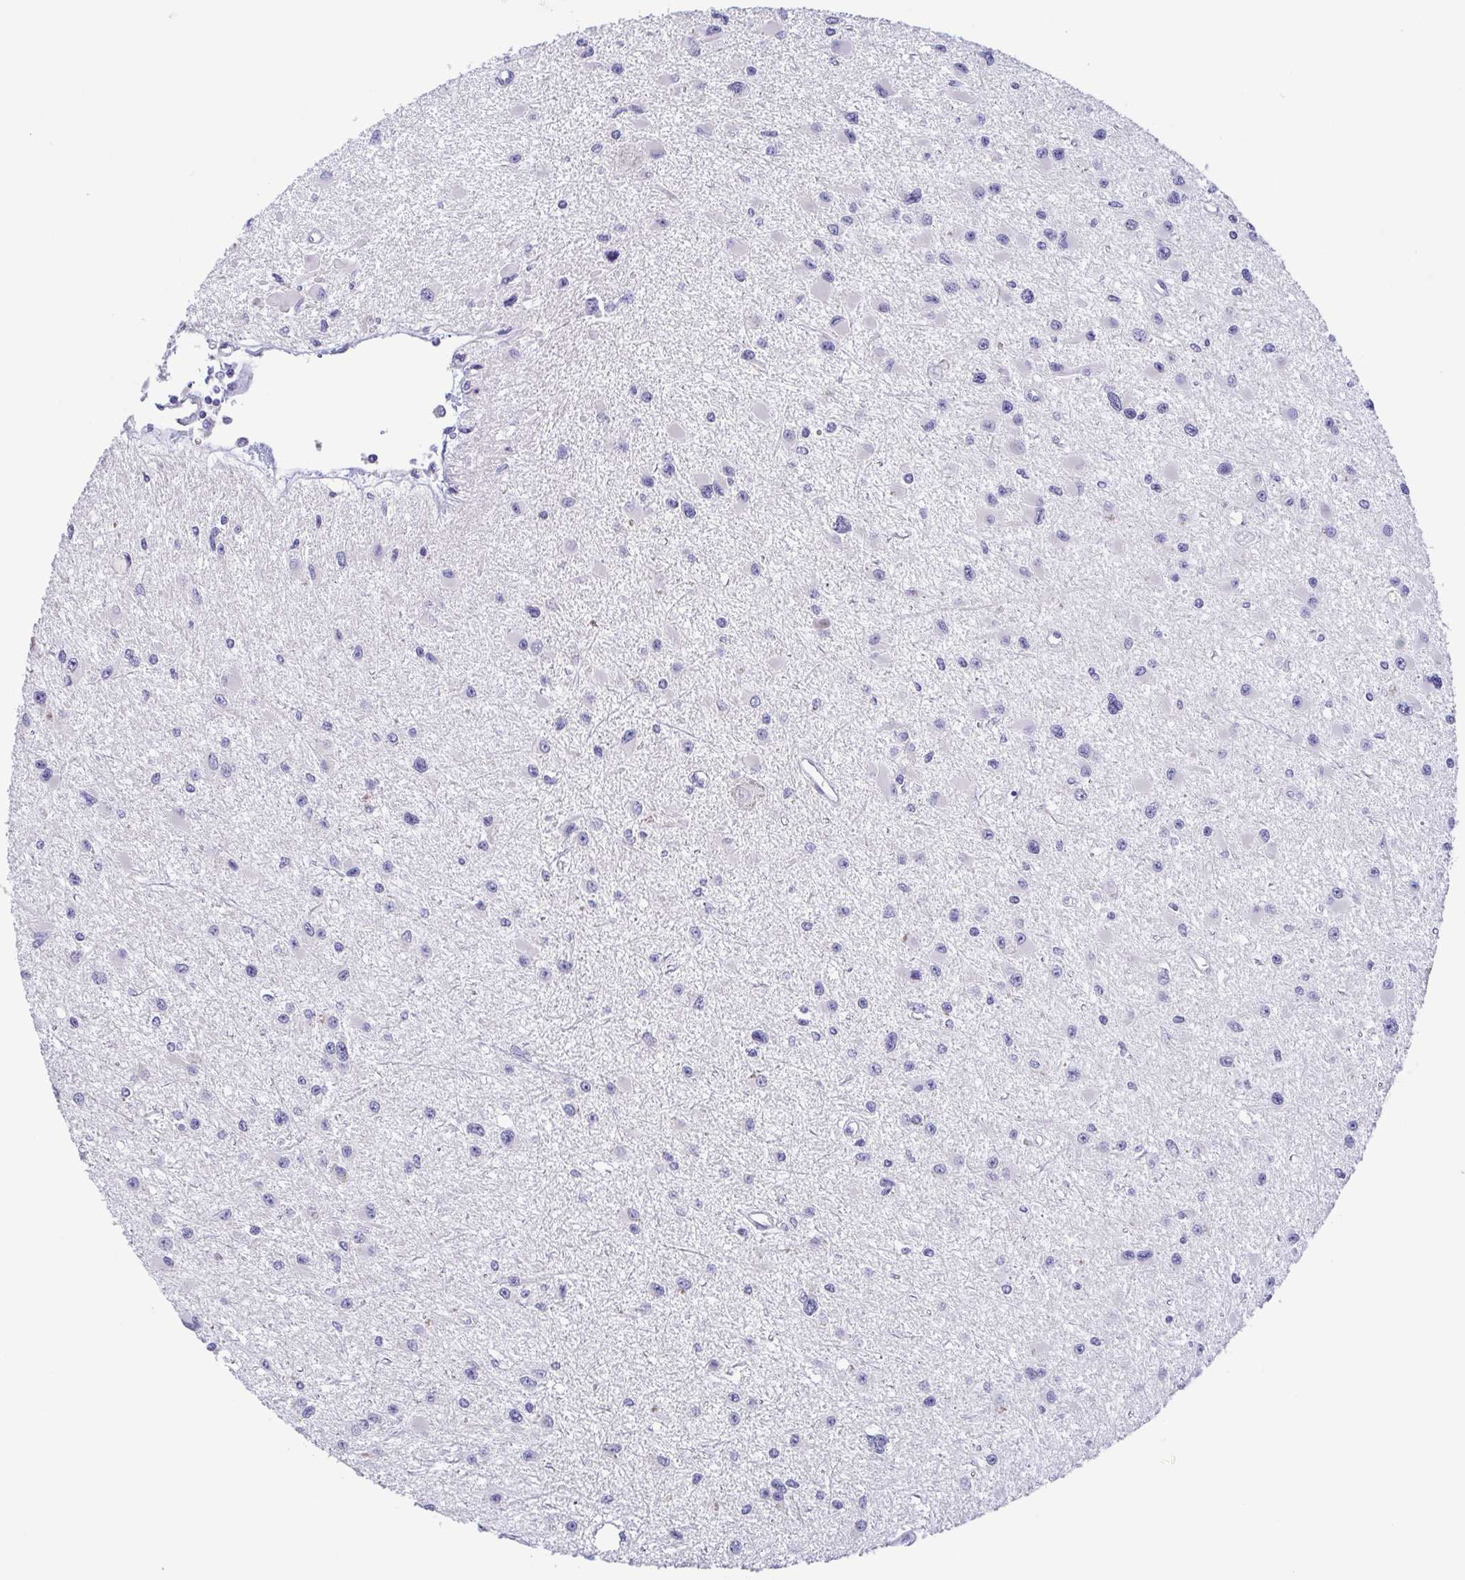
{"staining": {"intensity": "negative", "quantity": "none", "location": "none"}, "tissue": "glioma", "cell_type": "Tumor cells", "image_type": "cancer", "snomed": [{"axis": "morphology", "description": "Glioma, malignant, High grade"}, {"axis": "topography", "description": "Brain"}], "caption": "Tumor cells show no significant protein positivity in glioma.", "gene": "TREH", "patient": {"sex": "male", "age": 54}}